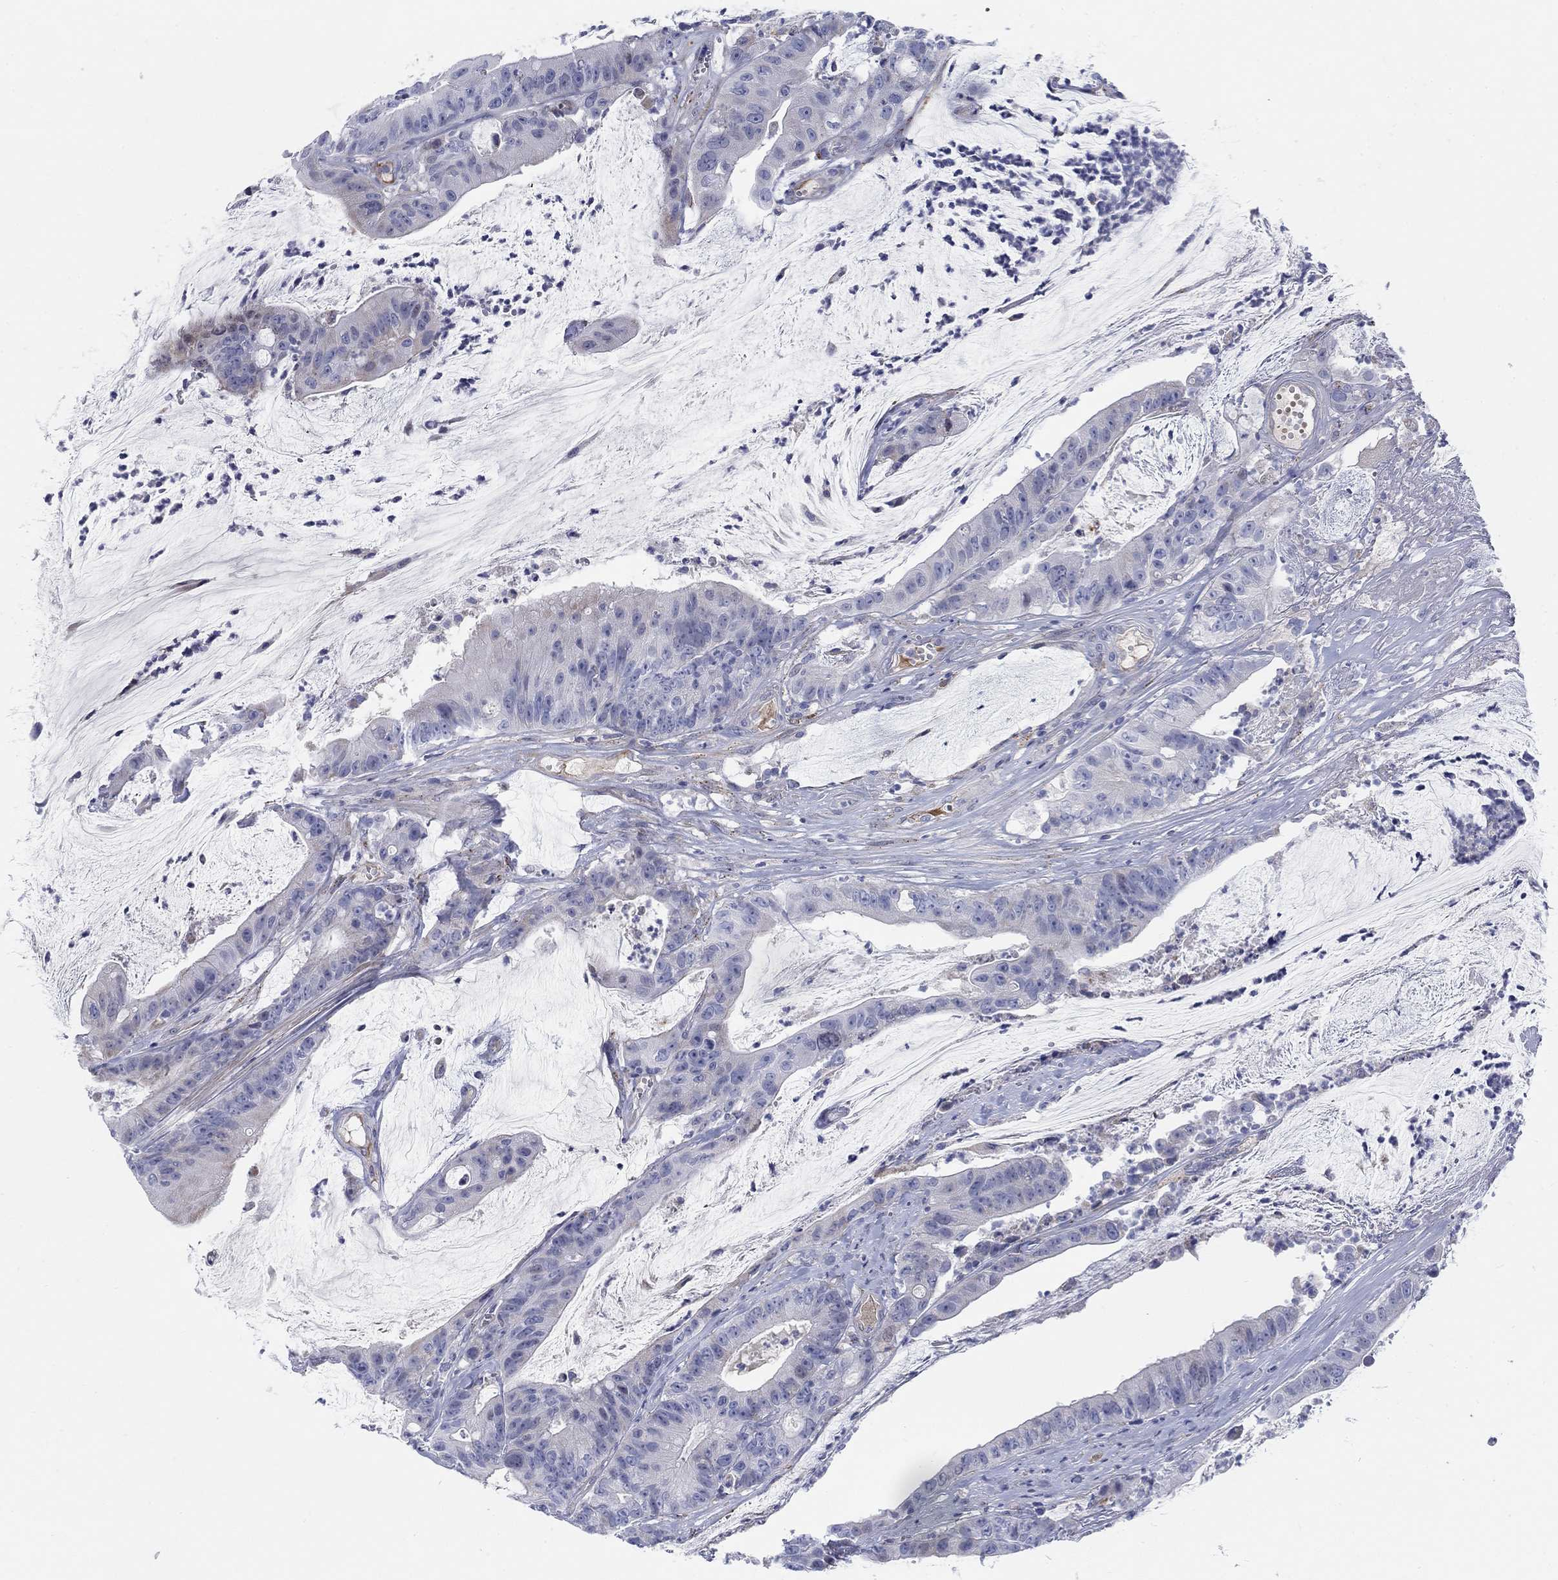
{"staining": {"intensity": "negative", "quantity": "none", "location": "none"}, "tissue": "colorectal cancer", "cell_type": "Tumor cells", "image_type": "cancer", "snomed": [{"axis": "morphology", "description": "Adenocarcinoma, NOS"}, {"axis": "topography", "description": "Colon"}], "caption": "The immunohistochemistry (IHC) image has no significant expression in tumor cells of colorectal cancer (adenocarcinoma) tissue.", "gene": "HEATR4", "patient": {"sex": "female", "age": 69}}